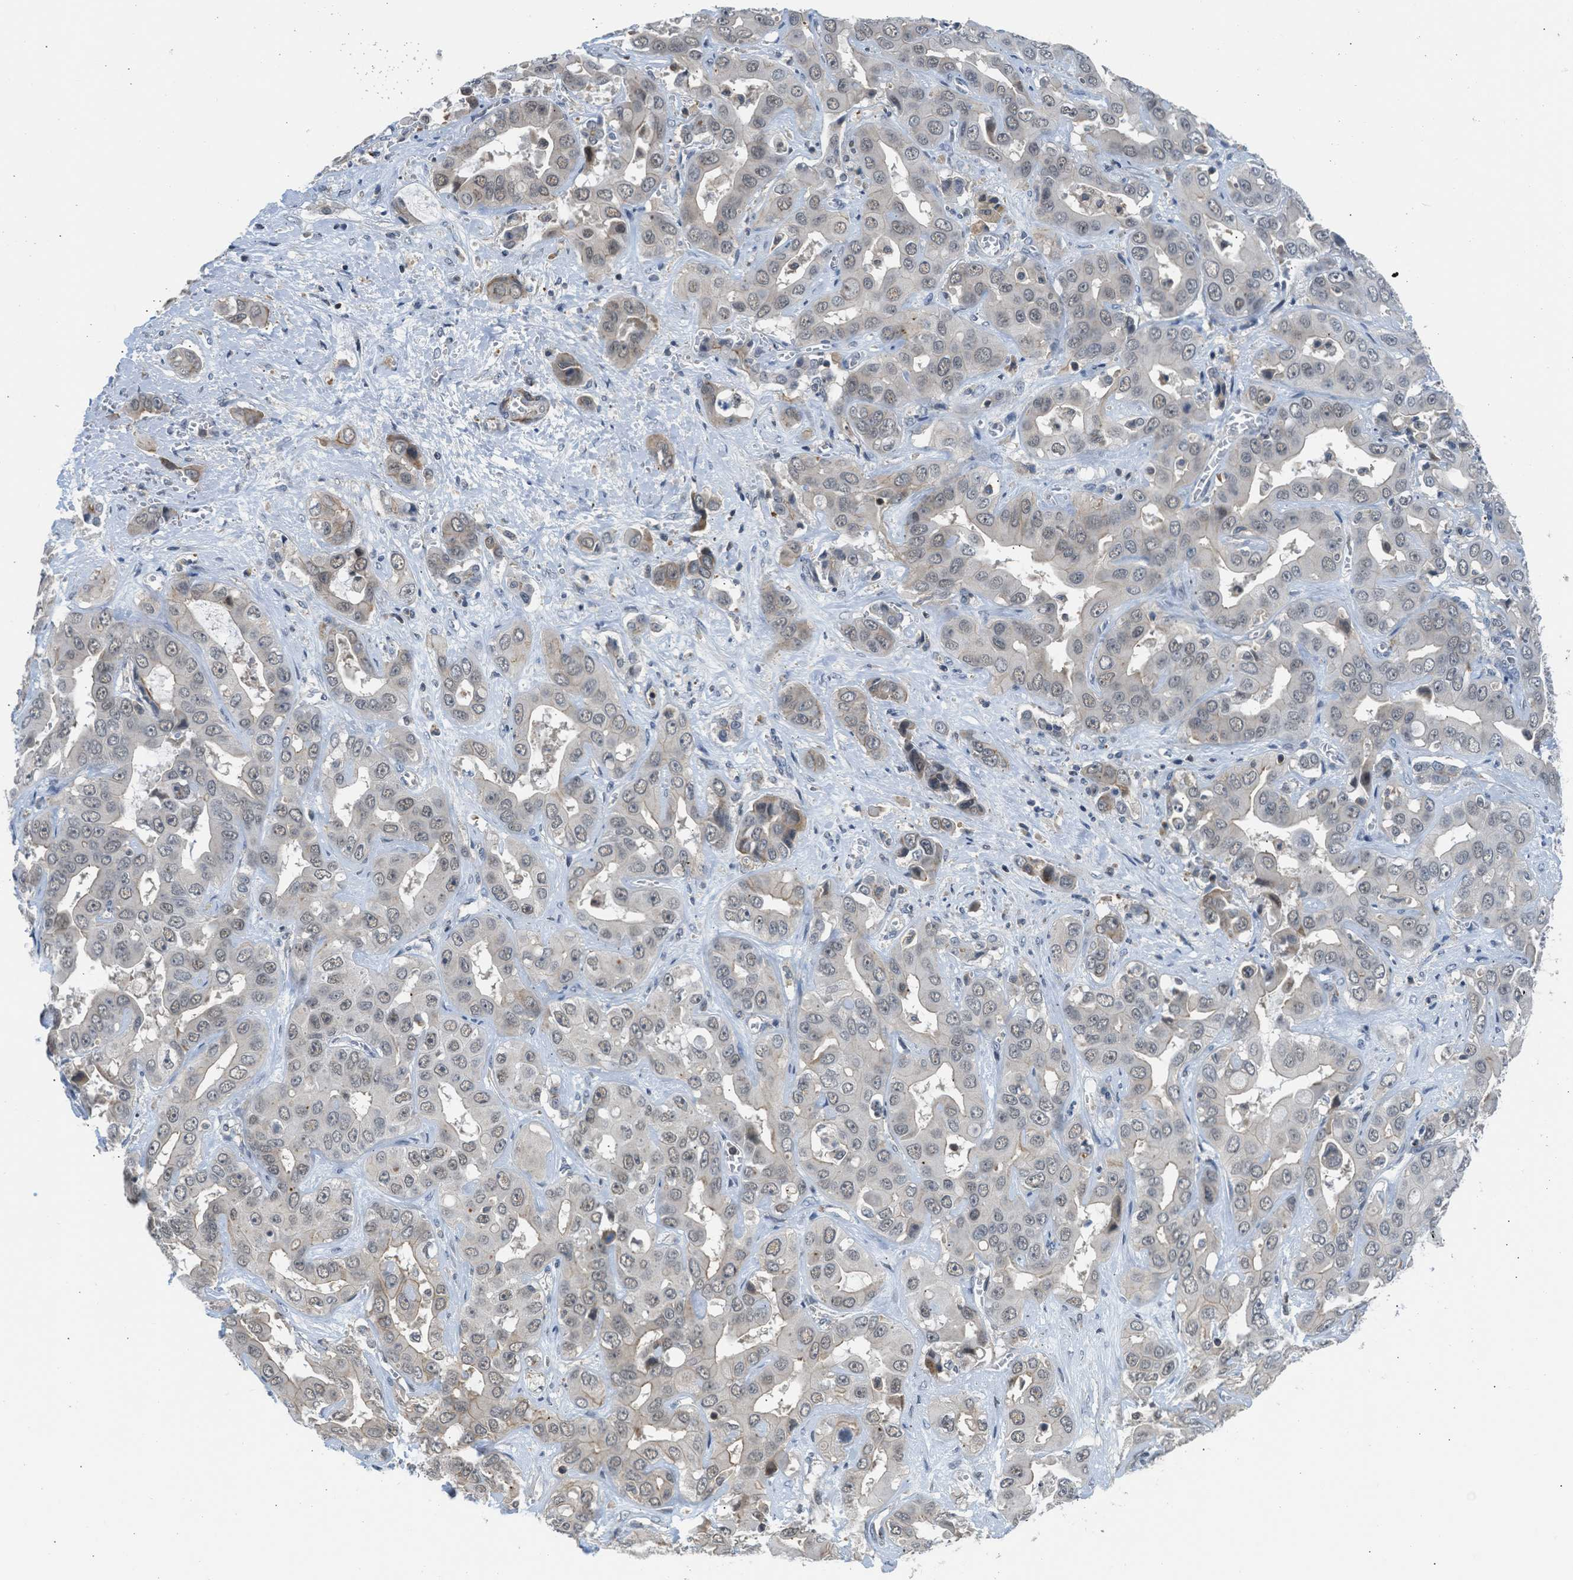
{"staining": {"intensity": "weak", "quantity": "25%-75%", "location": "cytoplasmic/membranous,nuclear"}, "tissue": "liver cancer", "cell_type": "Tumor cells", "image_type": "cancer", "snomed": [{"axis": "morphology", "description": "Cholangiocarcinoma"}, {"axis": "topography", "description": "Liver"}], "caption": "High-magnification brightfield microscopy of cholangiocarcinoma (liver) stained with DAB (3,3'-diaminobenzidine) (brown) and counterstained with hematoxylin (blue). tumor cells exhibit weak cytoplasmic/membranous and nuclear staining is identified in about25%-75% of cells.", "gene": "TTBK2", "patient": {"sex": "female", "age": 52}}